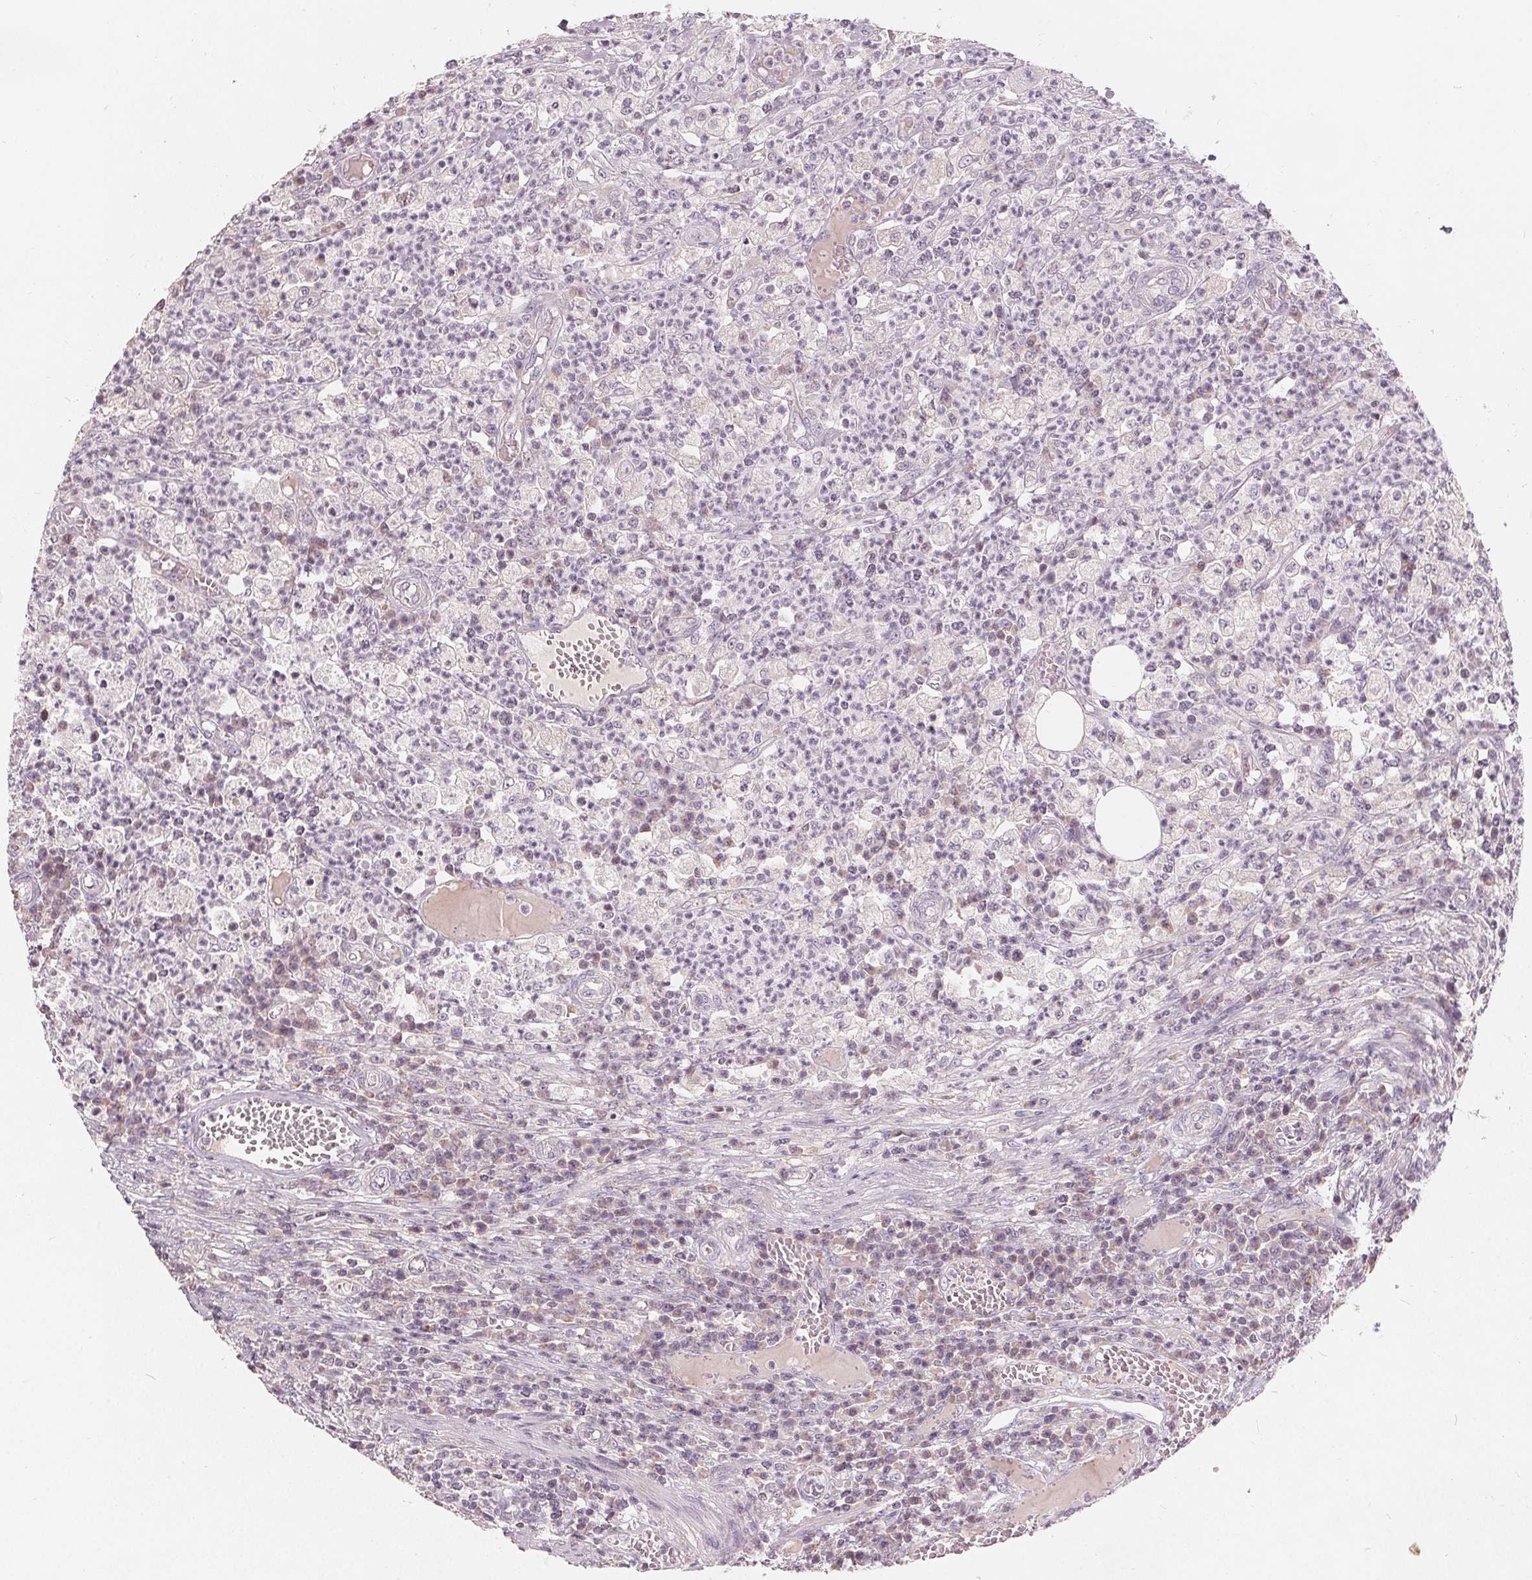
{"staining": {"intensity": "negative", "quantity": "none", "location": "none"}, "tissue": "colorectal cancer", "cell_type": "Tumor cells", "image_type": "cancer", "snomed": [{"axis": "morphology", "description": "Normal tissue, NOS"}, {"axis": "morphology", "description": "Adenocarcinoma, NOS"}, {"axis": "topography", "description": "Colon"}], "caption": "An immunohistochemistry image of colorectal cancer (adenocarcinoma) is shown. There is no staining in tumor cells of colorectal cancer (adenocarcinoma). (DAB IHC visualized using brightfield microscopy, high magnification).", "gene": "TRIM60", "patient": {"sex": "male", "age": 65}}